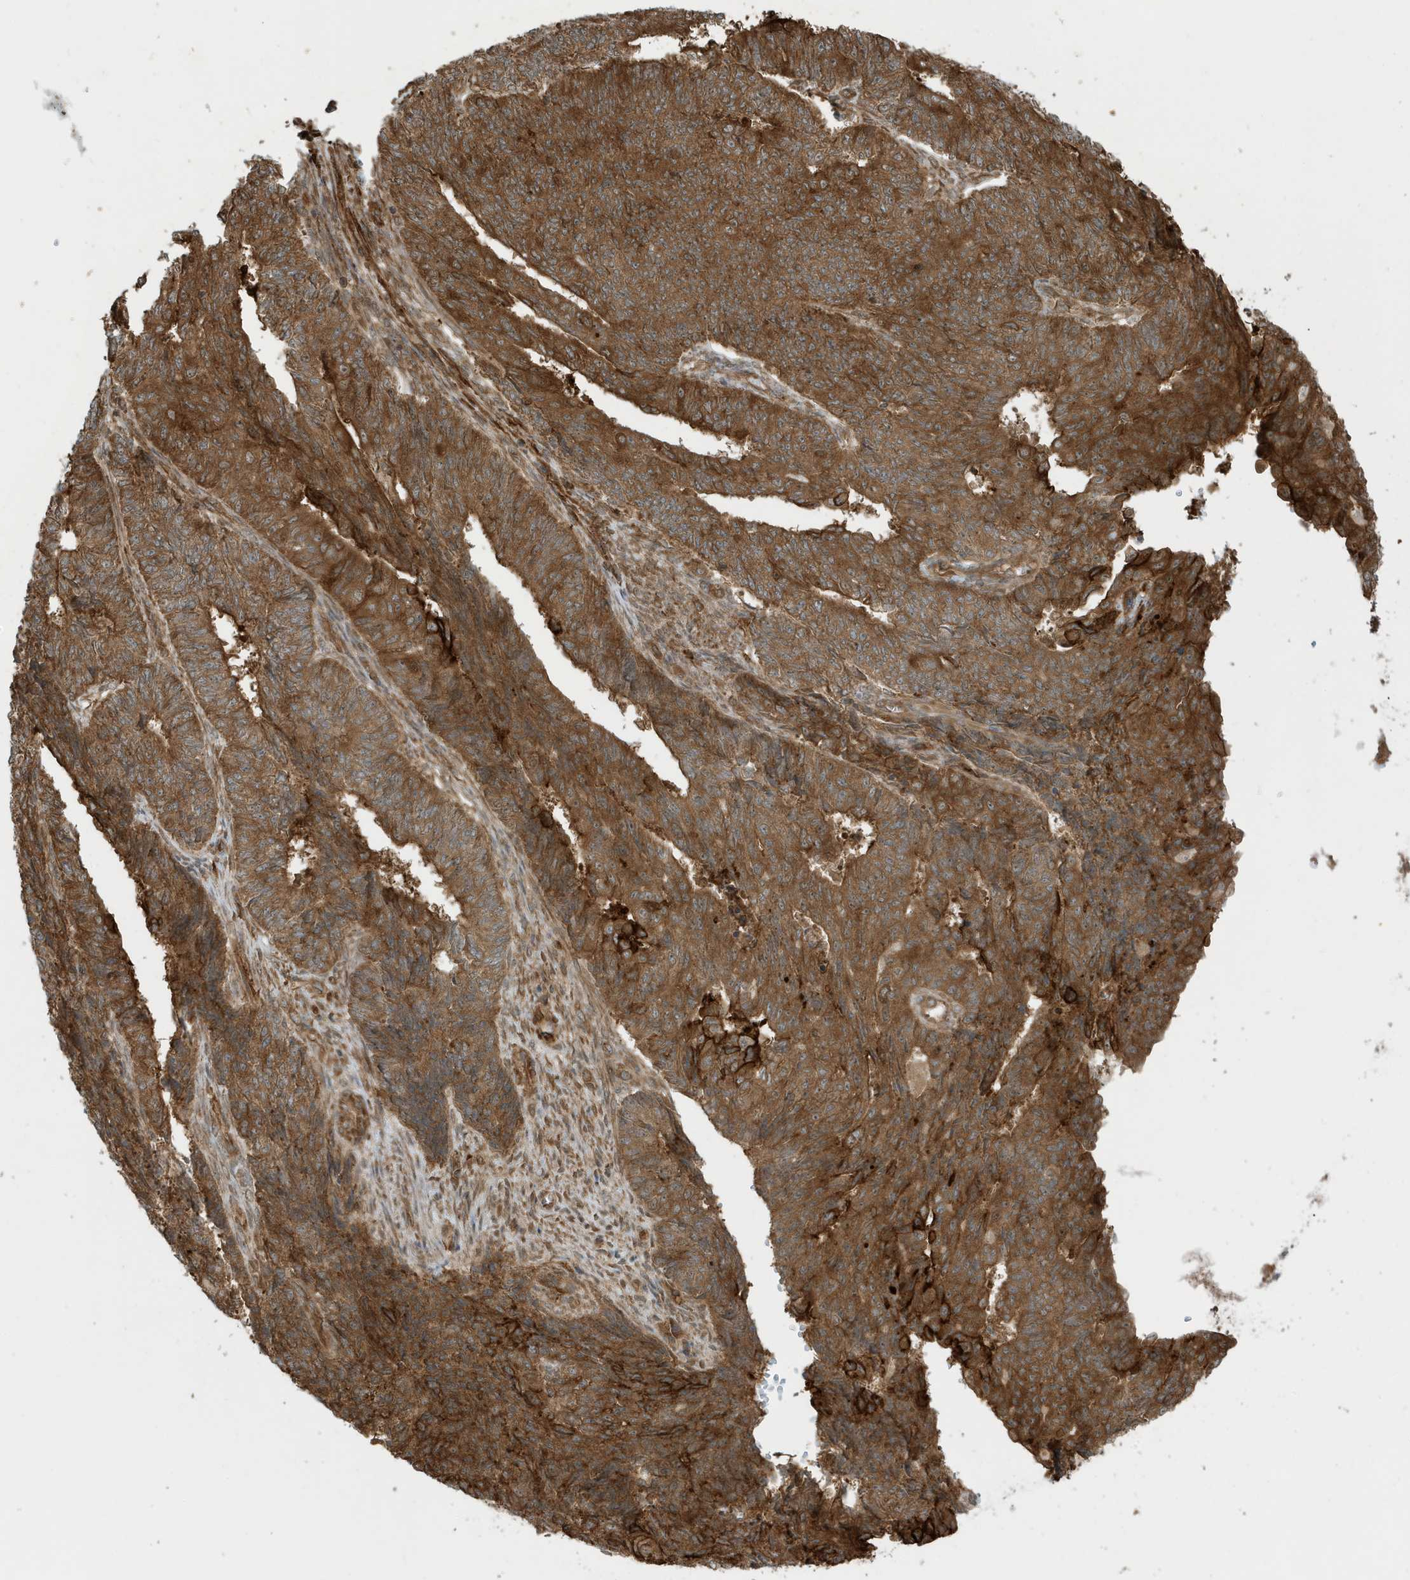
{"staining": {"intensity": "strong", "quantity": ">75%", "location": "cytoplasmic/membranous"}, "tissue": "endometrial cancer", "cell_type": "Tumor cells", "image_type": "cancer", "snomed": [{"axis": "morphology", "description": "Adenocarcinoma, NOS"}, {"axis": "topography", "description": "Endometrium"}], "caption": "Immunohistochemical staining of endometrial cancer reveals high levels of strong cytoplasmic/membranous staining in approximately >75% of tumor cells.", "gene": "CDC42EP3", "patient": {"sex": "female", "age": 32}}